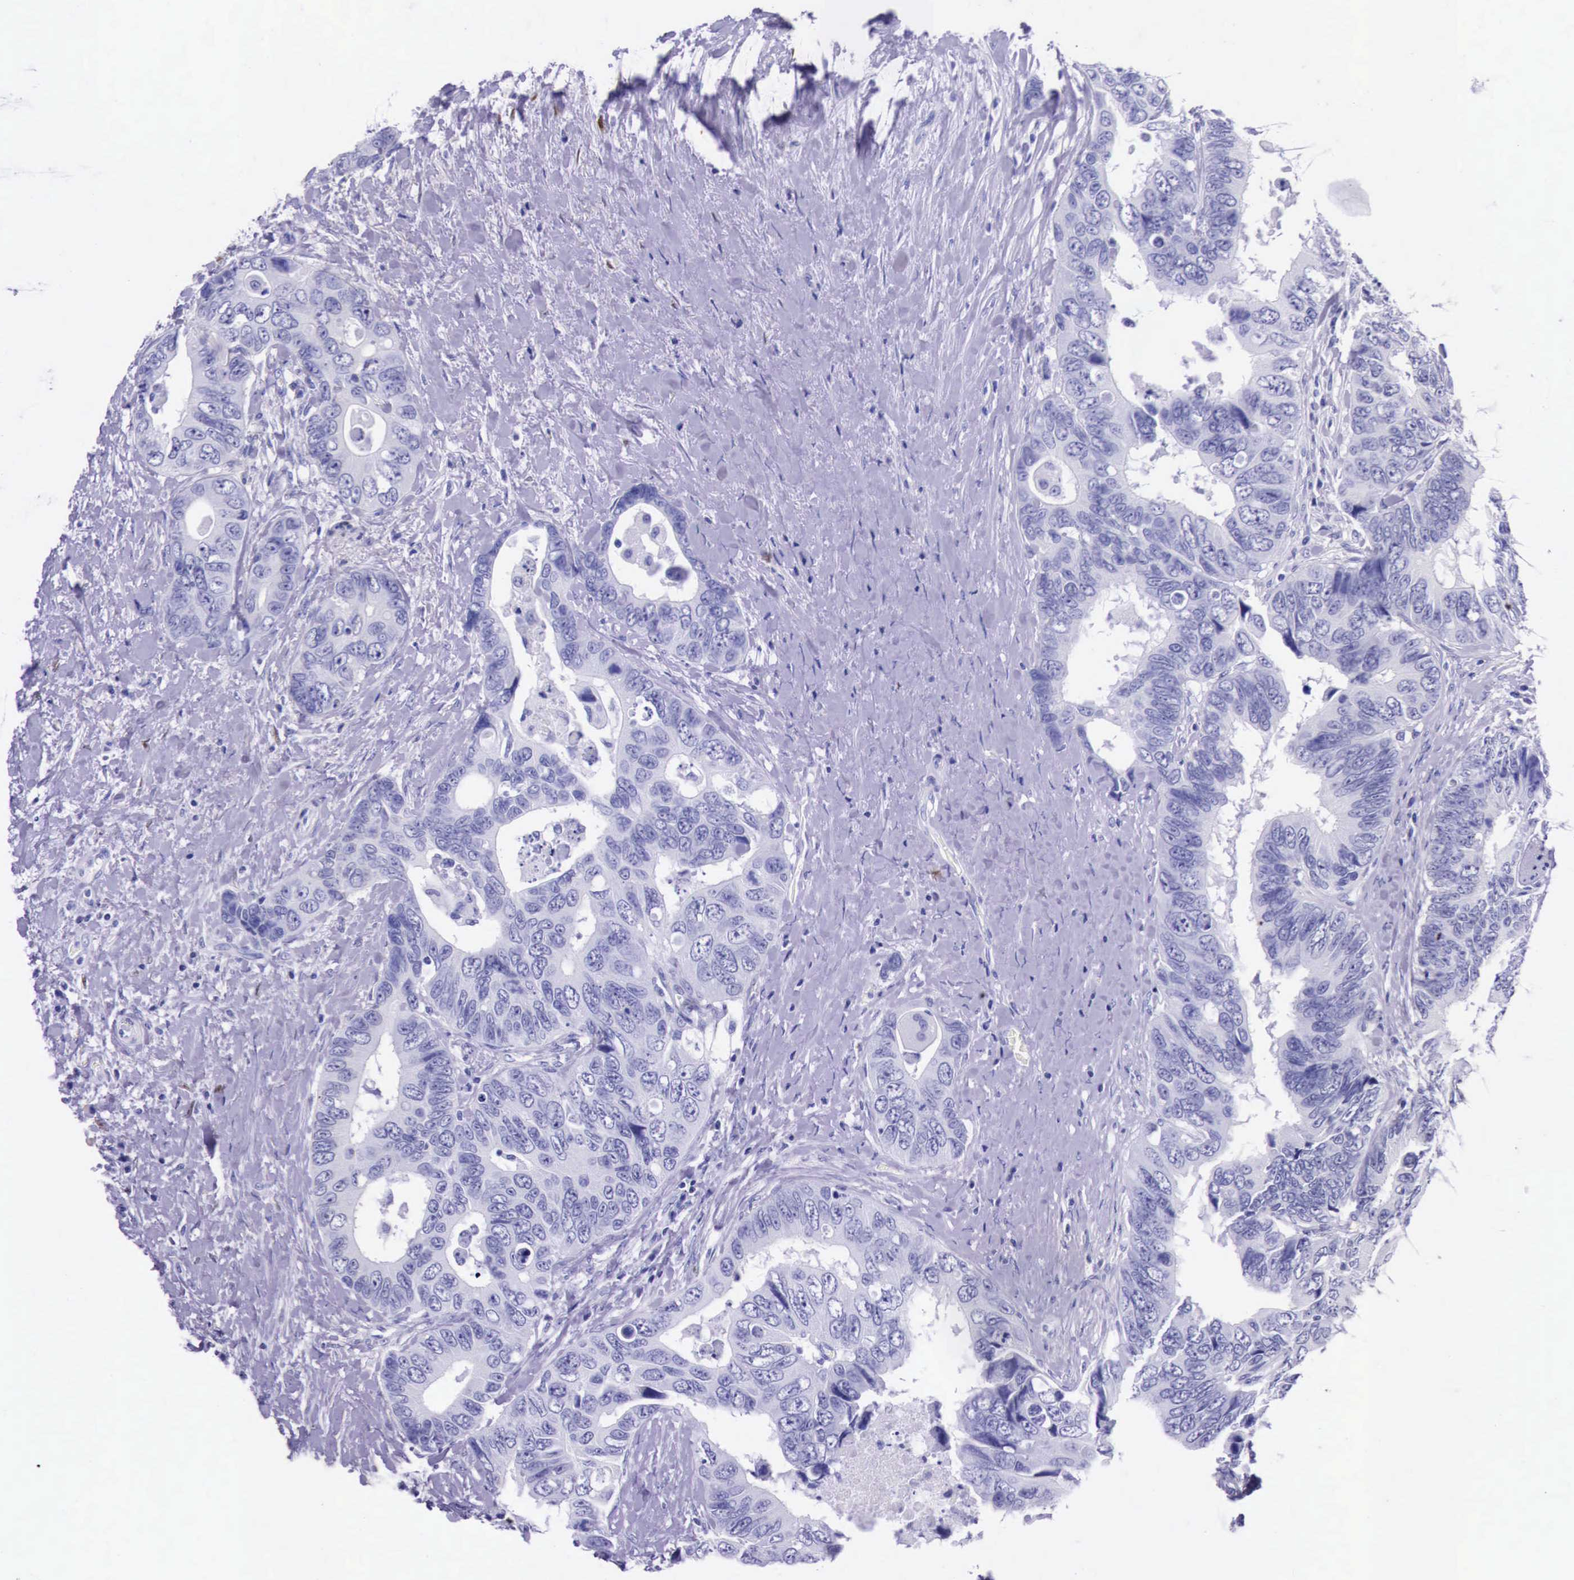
{"staining": {"intensity": "negative", "quantity": "none", "location": "none"}, "tissue": "colorectal cancer", "cell_type": "Tumor cells", "image_type": "cancer", "snomed": [{"axis": "morphology", "description": "Adenocarcinoma, NOS"}, {"axis": "topography", "description": "Rectum"}], "caption": "This micrograph is of colorectal adenocarcinoma stained with immunohistochemistry (IHC) to label a protein in brown with the nuclei are counter-stained blue. There is no expression in tumor cells.", "gene": "ESR1", "patient": {"sex": "female", "age": 67}}